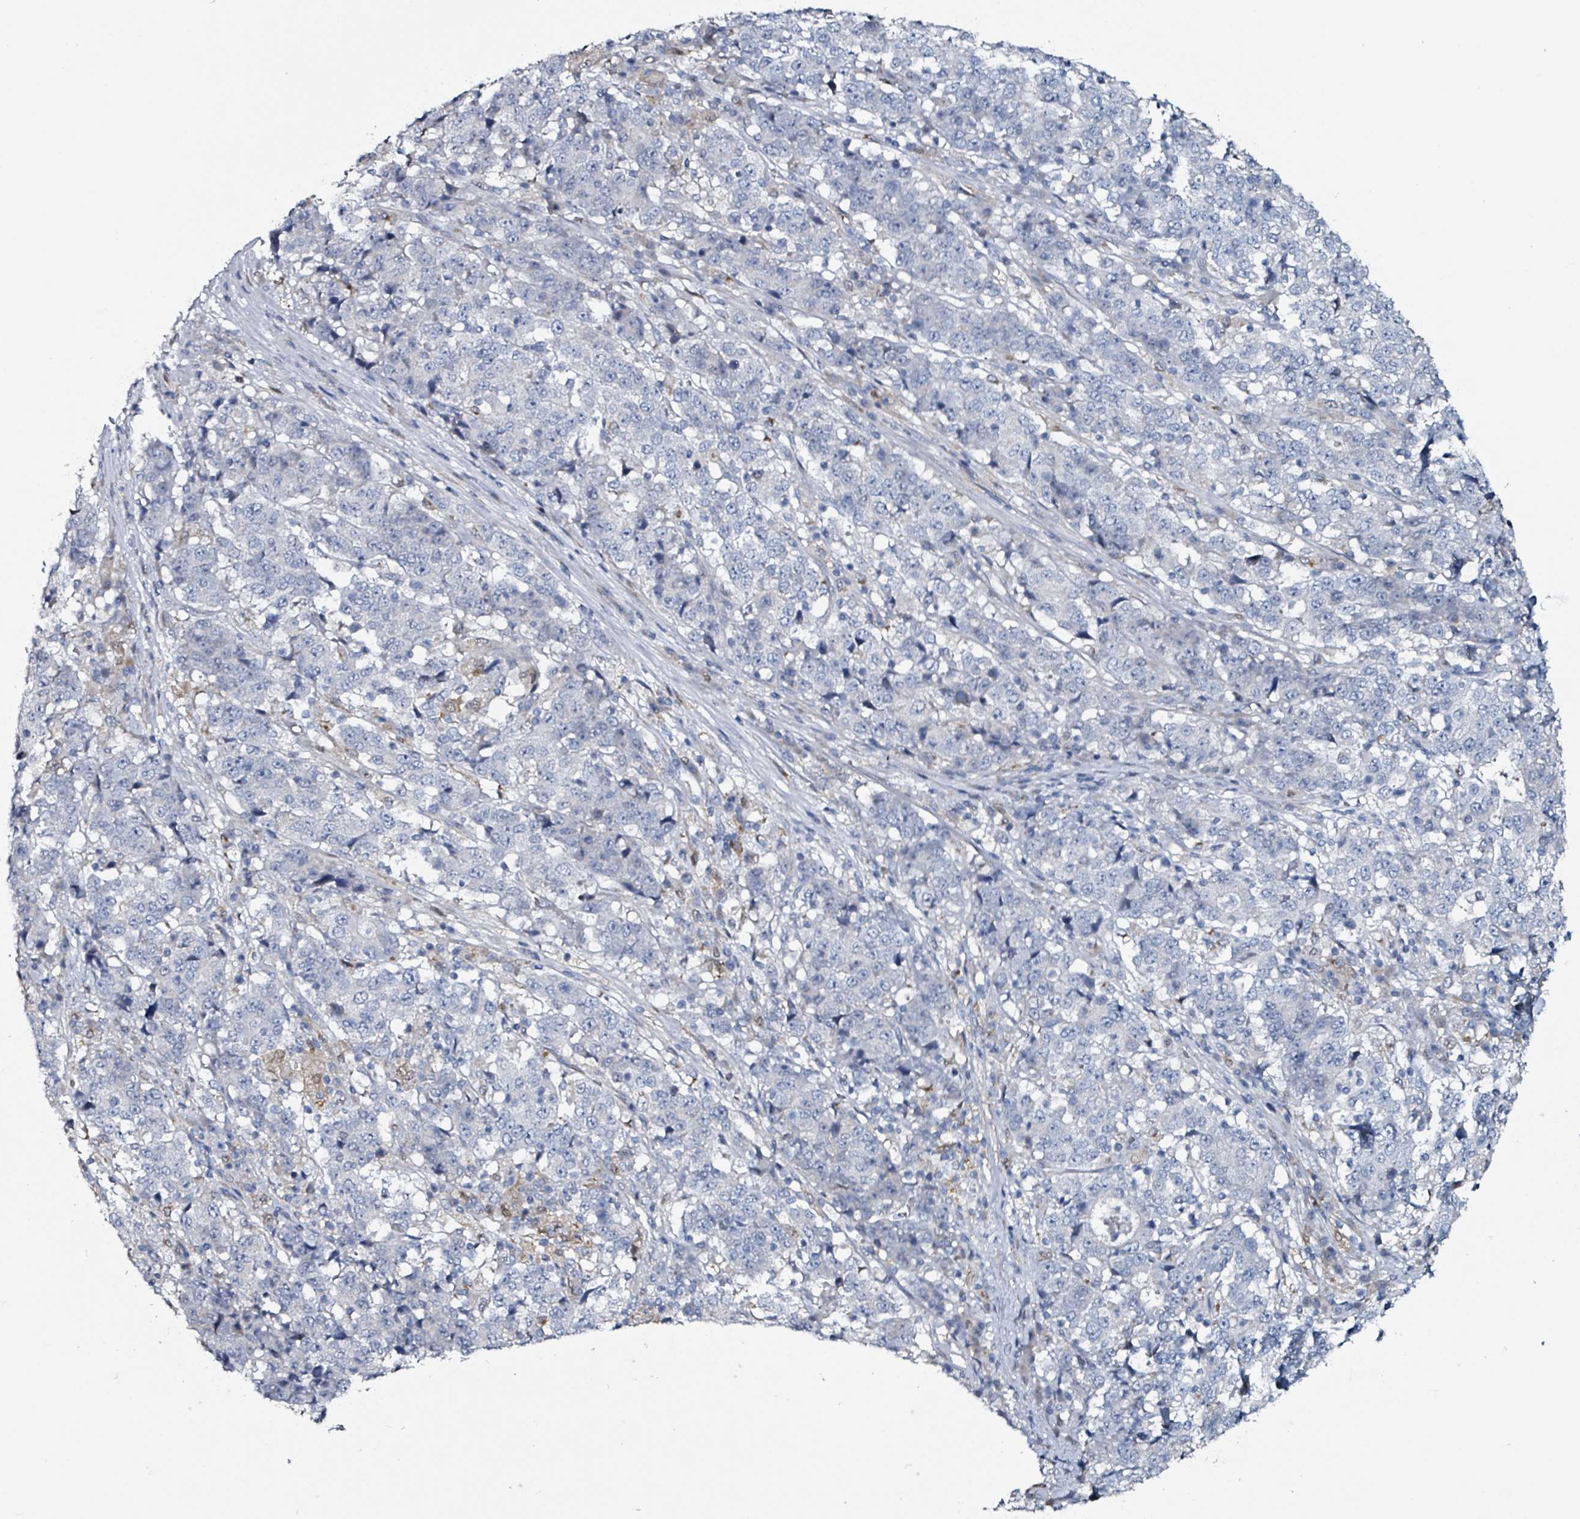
{"staining": {"intensity": "negative", "quantity": "none", "location": "none"}, "tissue": "stomach cancer", "cell_type": "Tumor cells", "image_type": "cancer", "snomed": [{"axis": "morphology", "description": "Adenocarcinoma, NOS"}, {"axis": "topography", "description": "Stomach"}], "caption": "There is no significant expression in tumor cells of stomach cancer.", "gene": "B3GAT3", "patient": {"sex": "male", "age": 59}}